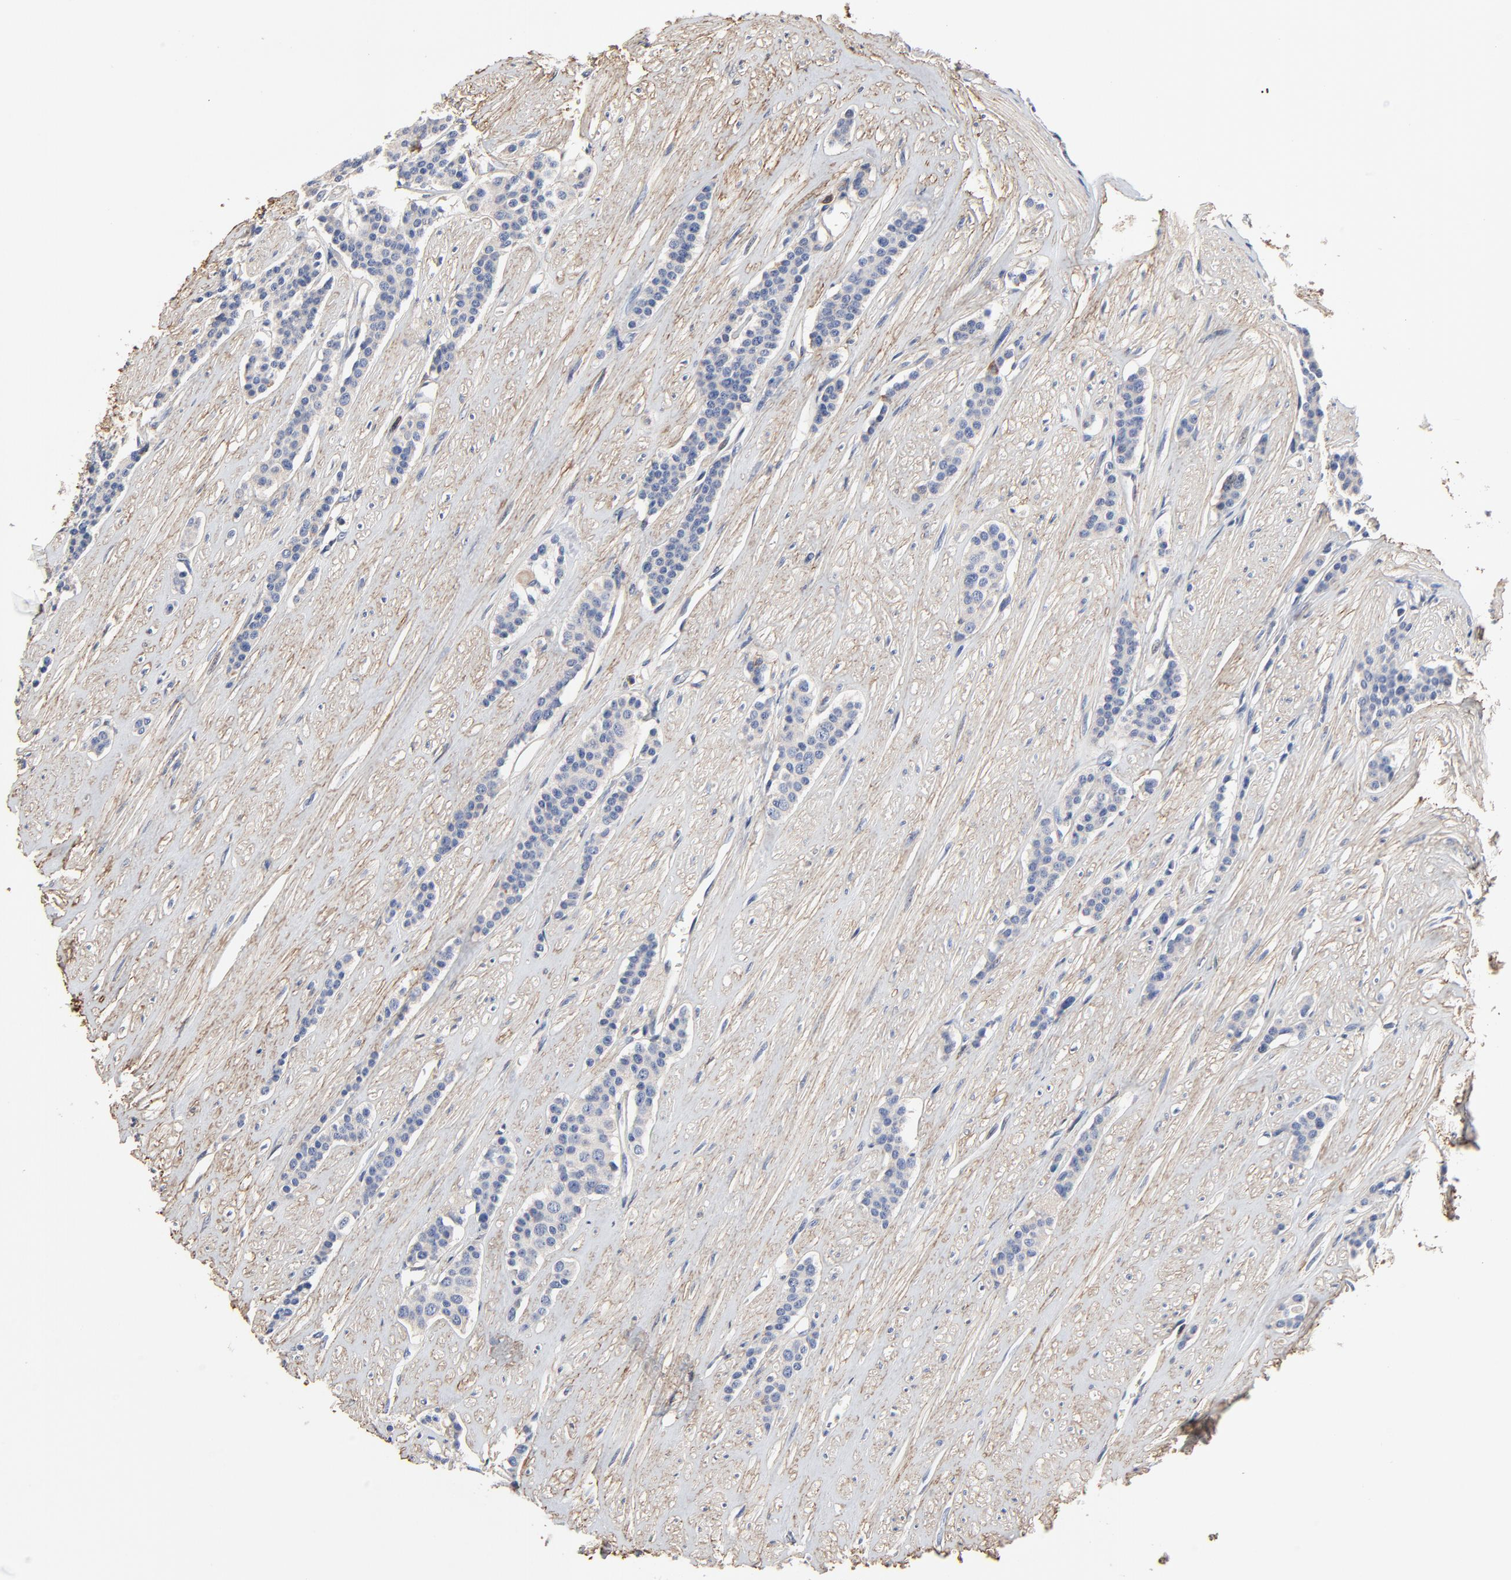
{"staining": {"intensity": "negative", "quantity": "none", "location": "none"}, "tissue": "carcinoid", "cell_type": "Tumor cells", "image_type": "cancer", "snomed": [{"axis": "morphology", "description": "Carcinoid, malignant, NOS"}, {"axis": "topography", "description": "Small intestine"}], "caption": "An immunohistochemistry histopathology image of carcinoid is shown. There is no staining in tumor cells of carcinoid. Brightfield microscopy of immunohistochemistry stained with DAB (3,3'-diaminobenzidine) (brown) and hematoxylin (blue), captured at high magnification.", "gene": "SKAP1", "patient": {"sex": "male", "age": 60}}